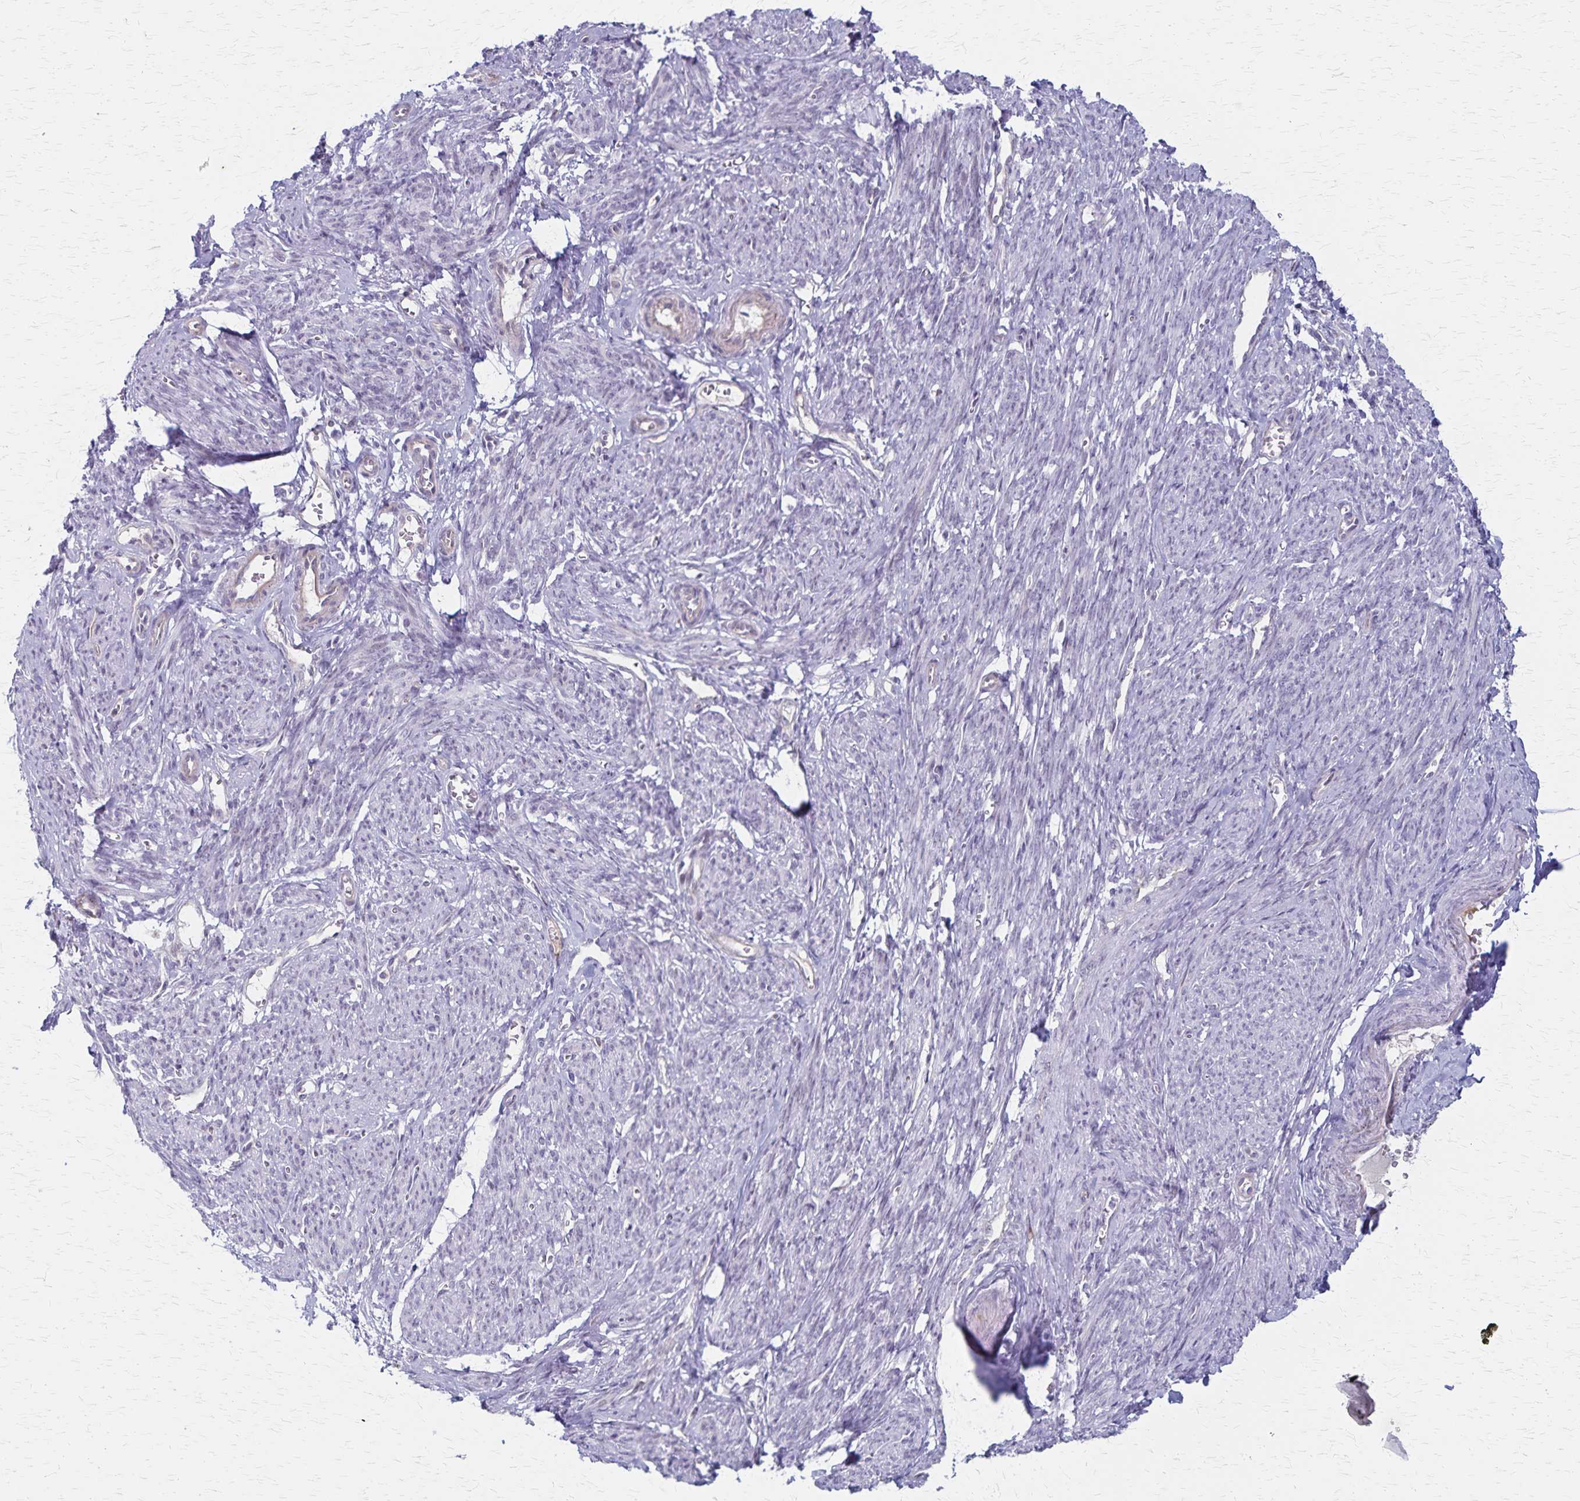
{"staining": {"intensity": "weak", "quantity": "<25%", "location": "nuclear"}, "tissue": "smooth muscle", "cell_type": "Smooth muscle cells", "image_type": "normal", "snomed": [{"axis": "morphology", "description": "Normal tissue, NOS"}, {"axis": "topography", "description": "Smooth muscle"}], "caption": "An immunohistochemistry micrograph of benign smooth muscle is shown. There is no staining in smooth muscle cells of smooth muscle.", "gene": "DLK2", "patient": {"sex": "female", "age": 65}}